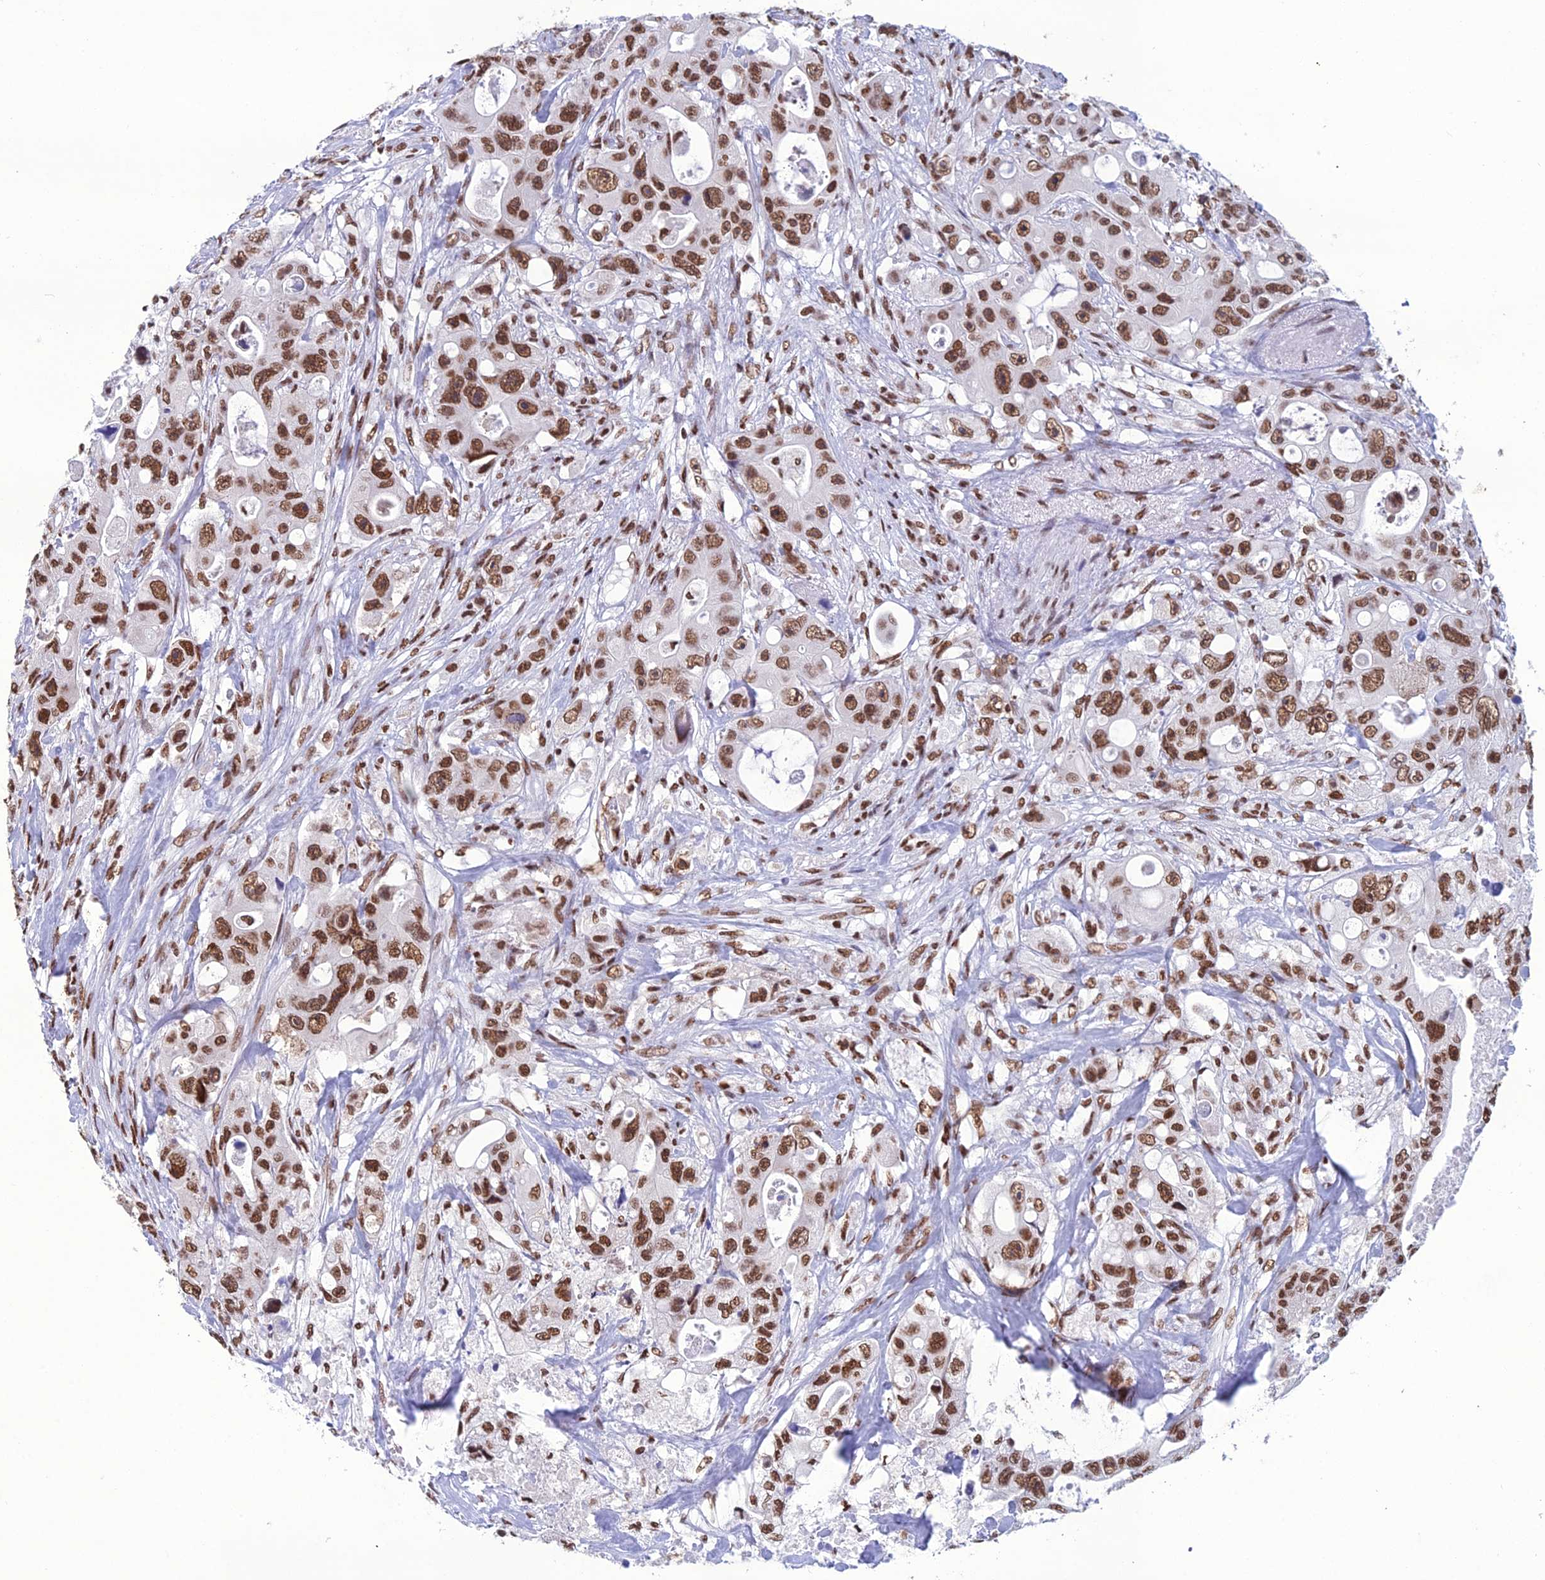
{"staining": {"intensity": "strong", "quantity": ">75%", "location": "nuclear"}, "tissue": "colorectal cancer", "cell_type": "Tumor cells", "image_type": "cancer", "snomed": [{"axis": "morphology", "description": "Adenocarcinoma, NOS"}, {"axis": "topography", "description": "Colon"}], "caption": "Colorectal cancer stained with DAB immunohistochemistry reveals high levels of strong nuclear expression in approximately >75% of tumor cells.", "gene": "PRAMEF12", "patient": {"sex": "female", "age": 46}}